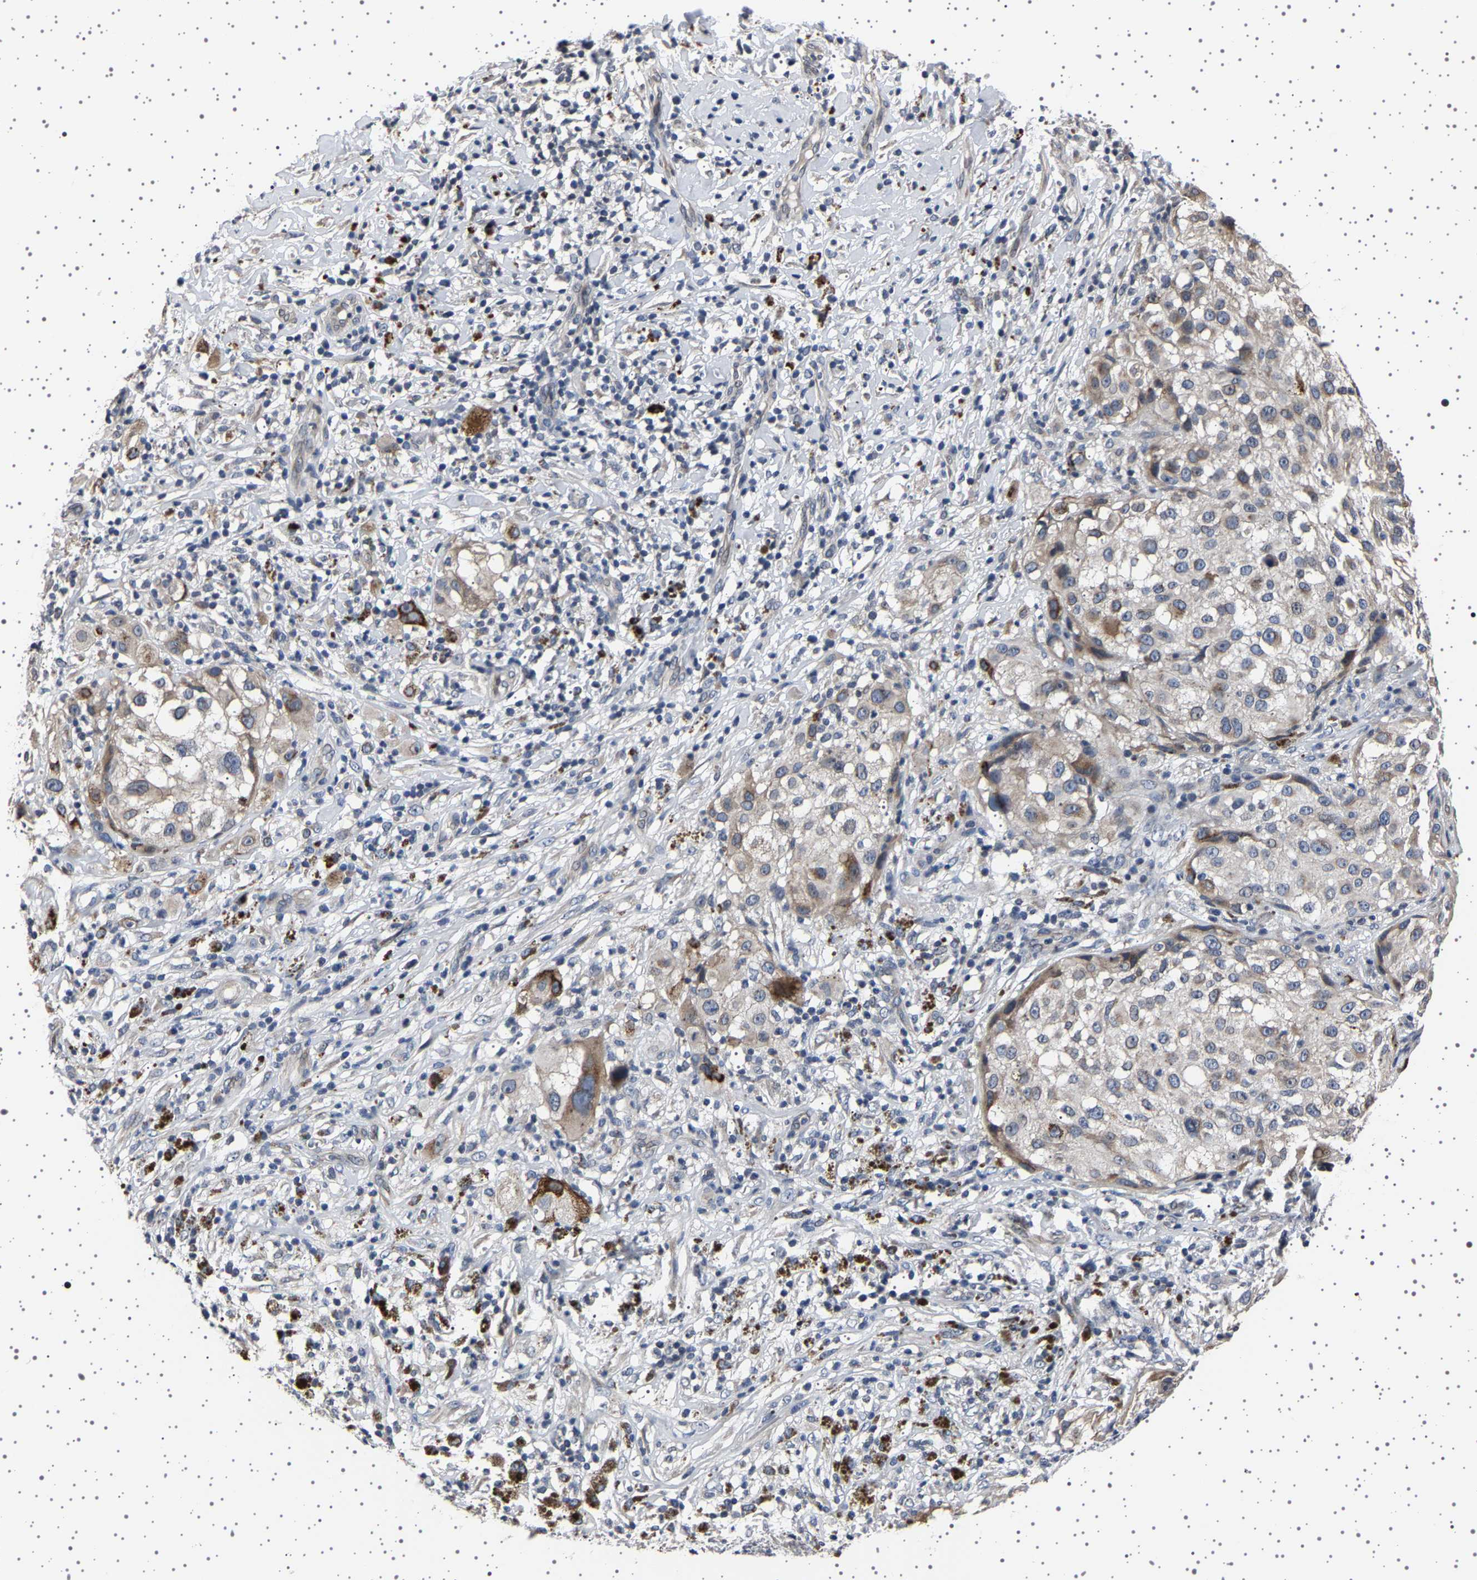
{"staining": {"intensity": "weak", "quantity": "<25%", "location": "cytoplasmic/membranous"}, "tissue": "melanoma", "cell_type": "Tumor cells", "image_type": "cancer", "snomed": [{"axis": "morphology", "description": "Necrosis, NOS"}, {"axis": "morphology", "description": "Malignant melanoma, NOS"}, {"axis": "topography", "description": "Skin"}], "caption": "Malignant melanoma stained for a protein using IHC demonstrates no expression tumor cells.", "gene": "IL10RB", "patient": {"sex": "female", "age": 87}}